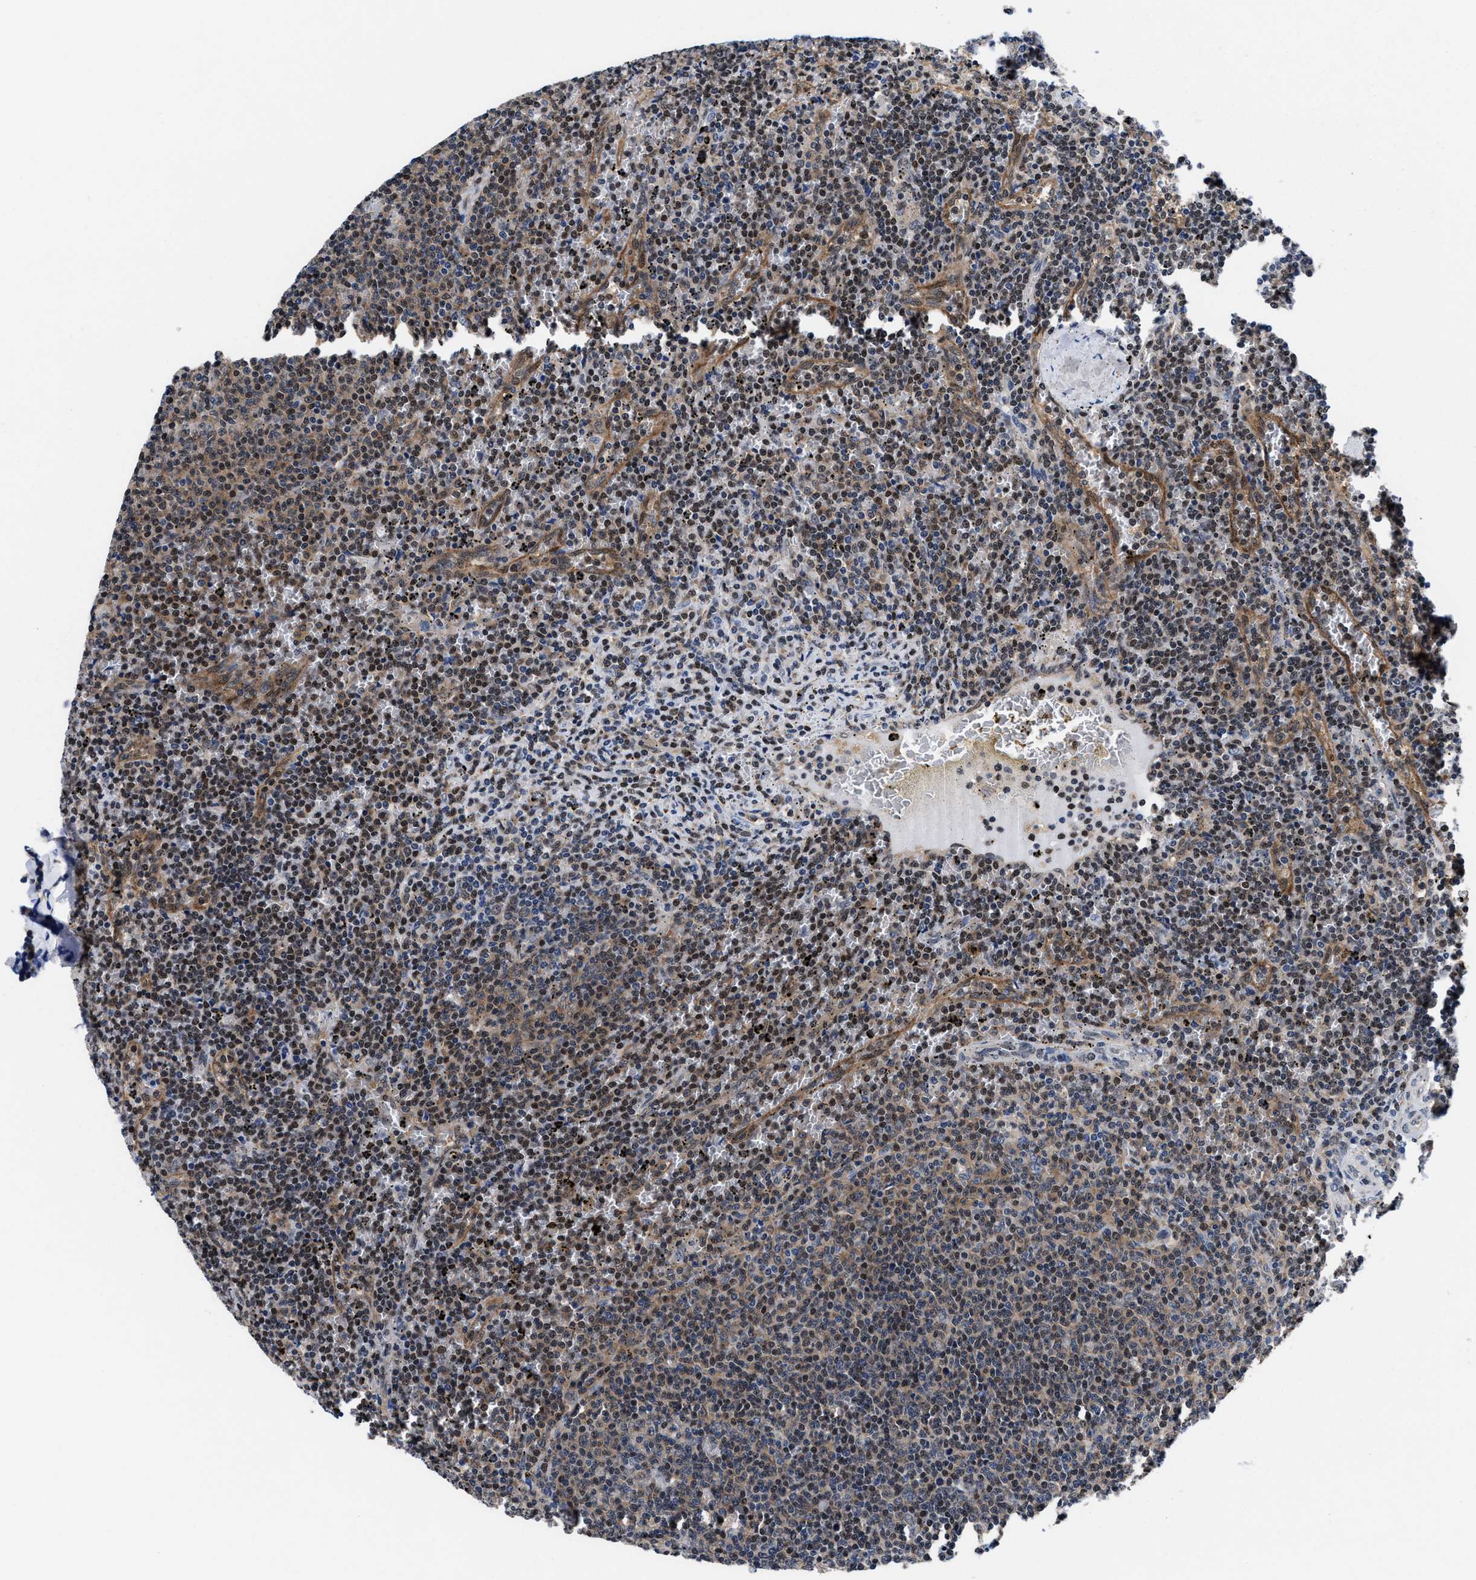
{"staining": {"intensity": "moderate", "quantity": ">75%", "location": "cytoplasmic/membranous,nuclear"}, "tissue": "lymphoma", "cell_type": "Tumor cells", "image_type": "cancer", "snomed": [{"axis": "morphology", "description": "Malignant lymphoma, non-Hodgkin's type, Low grade"}, {"axis": "topography", "description": "Spleen"}], "caption": "Lymphoma stained with DAB (3,3'-diaminobenzidine) immunohistochemistry shows medium levels of moderate cytoplasmic/membranous and nuclear positivity in about >75% of tumor cells.", "gene": "ACLY", "patient": {"sex": "female", "age": 50}}